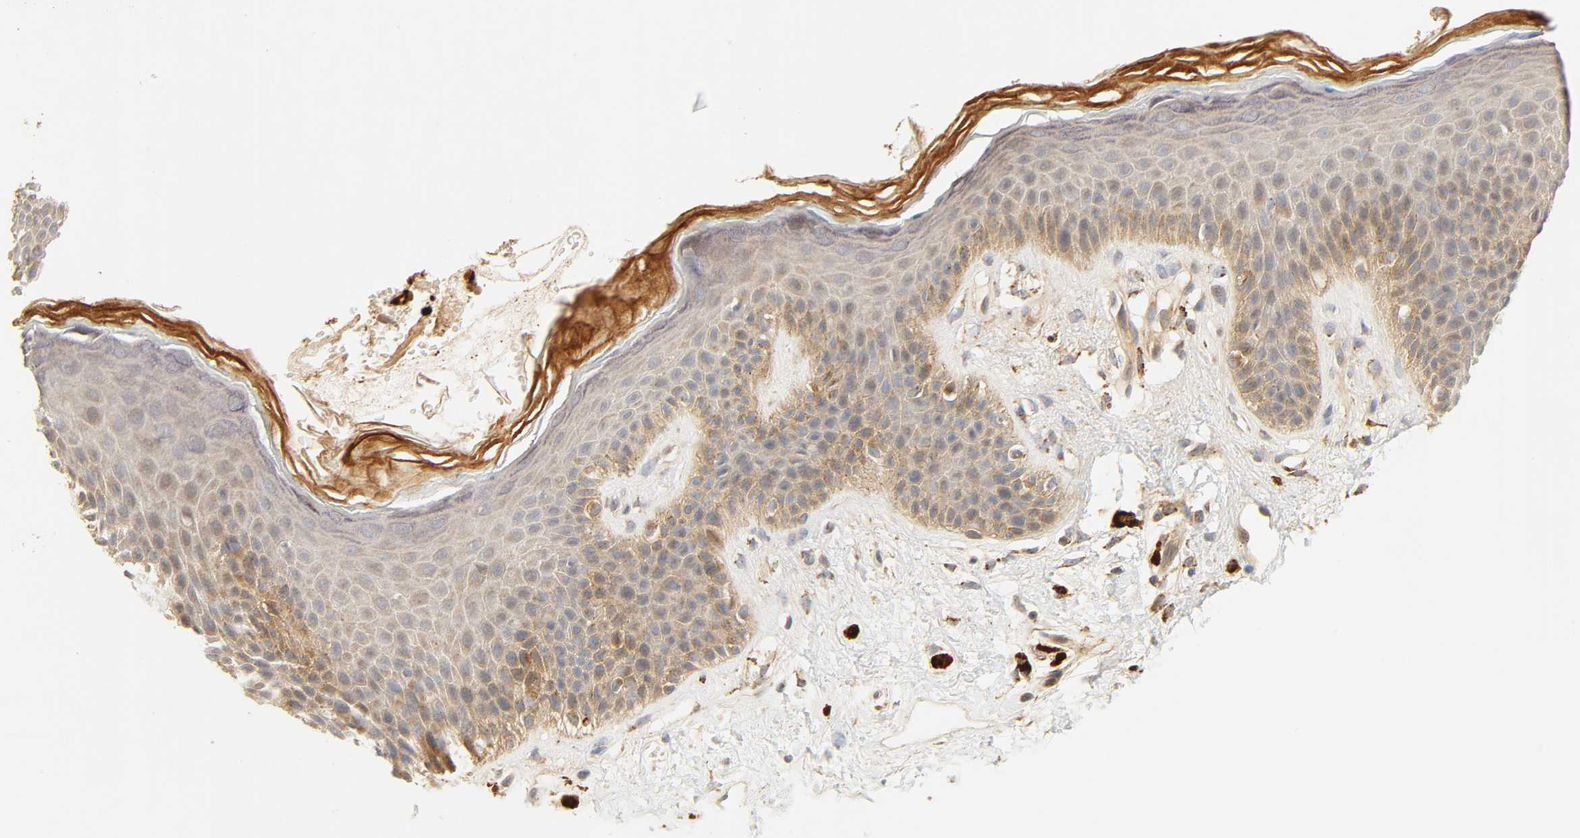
{"staining": {"intensity": "strong", "quantity": ">75%", "location": "cytoplasmic/membranous"}, "tissue": "skin", "cell_type": "Epidermal cells", "image_type": "normal", "snomed": [{"axis": "morphology", "description": "Normal tissue, NOS"}, {"axis": "topography", "description": "Anal"}], "caption": "A brown stain highlights strong cytoplasmic/membranous staining of a protein in epidermal cells of benign skin. Immunohistochemistry (ihc) stains the protein in brown and the nuclei are stained blue.", "gene": "MAPK6", "patient": {"sex": "female", "age": 46}}